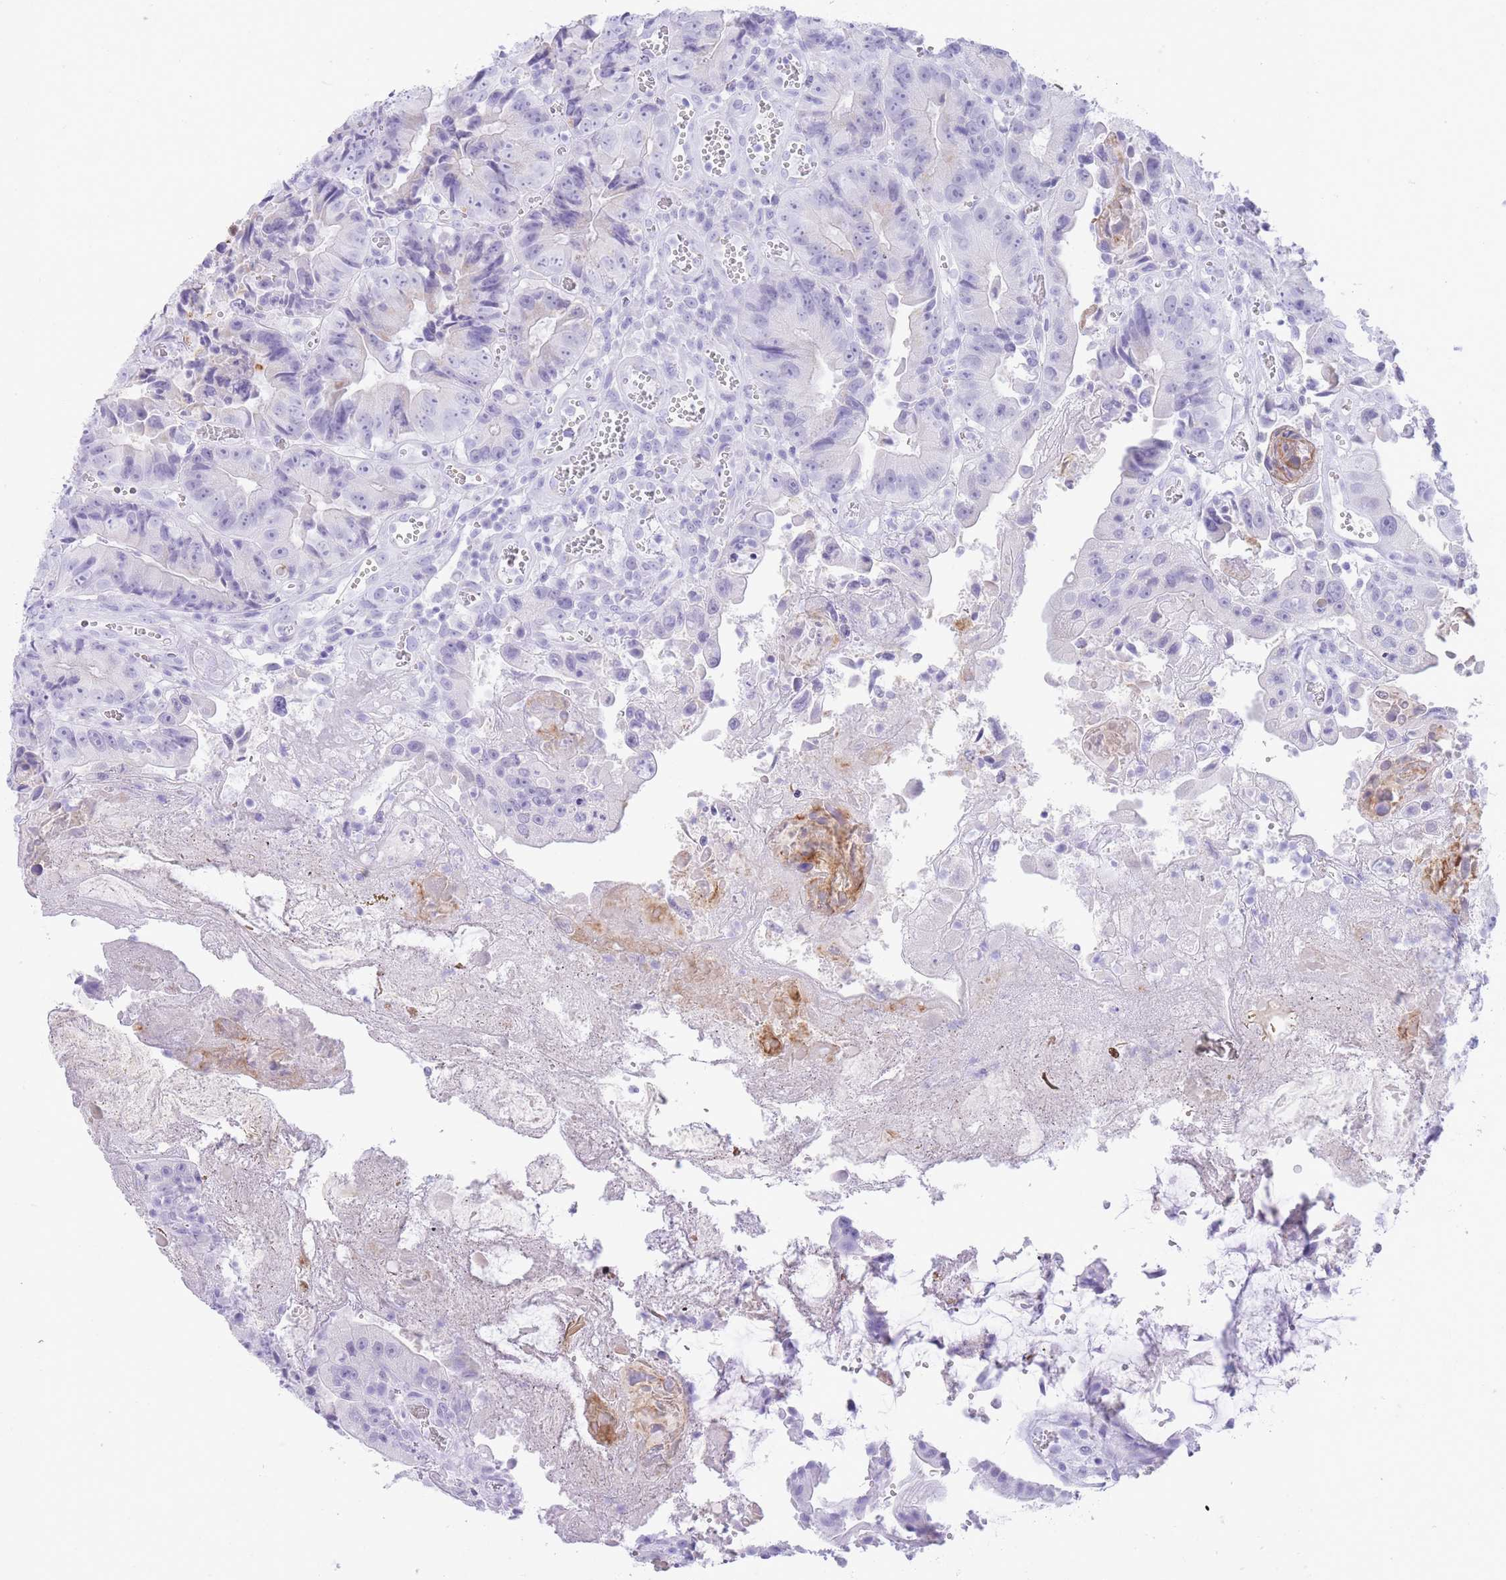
{"staining": {"intensity": "negative", "quantity": "none", "location": "none"}, "tissue": "colorectal cancer", "cell_type": "Tumor cells", "image_type": "cancer", "snomed": [{"axis": "morphology", "description": "Adenocarcinoma, NOS"}, {"axis": "topography", "description": "Colon"}], "caption": "Human colorectal cancer (adenocarcinoma) stained for a protein using immunohistochemistry (IHC) displays no positivity in tumor cells.", "gene": "ELOA2", "patient": {"sex": "female", "age": 86}}